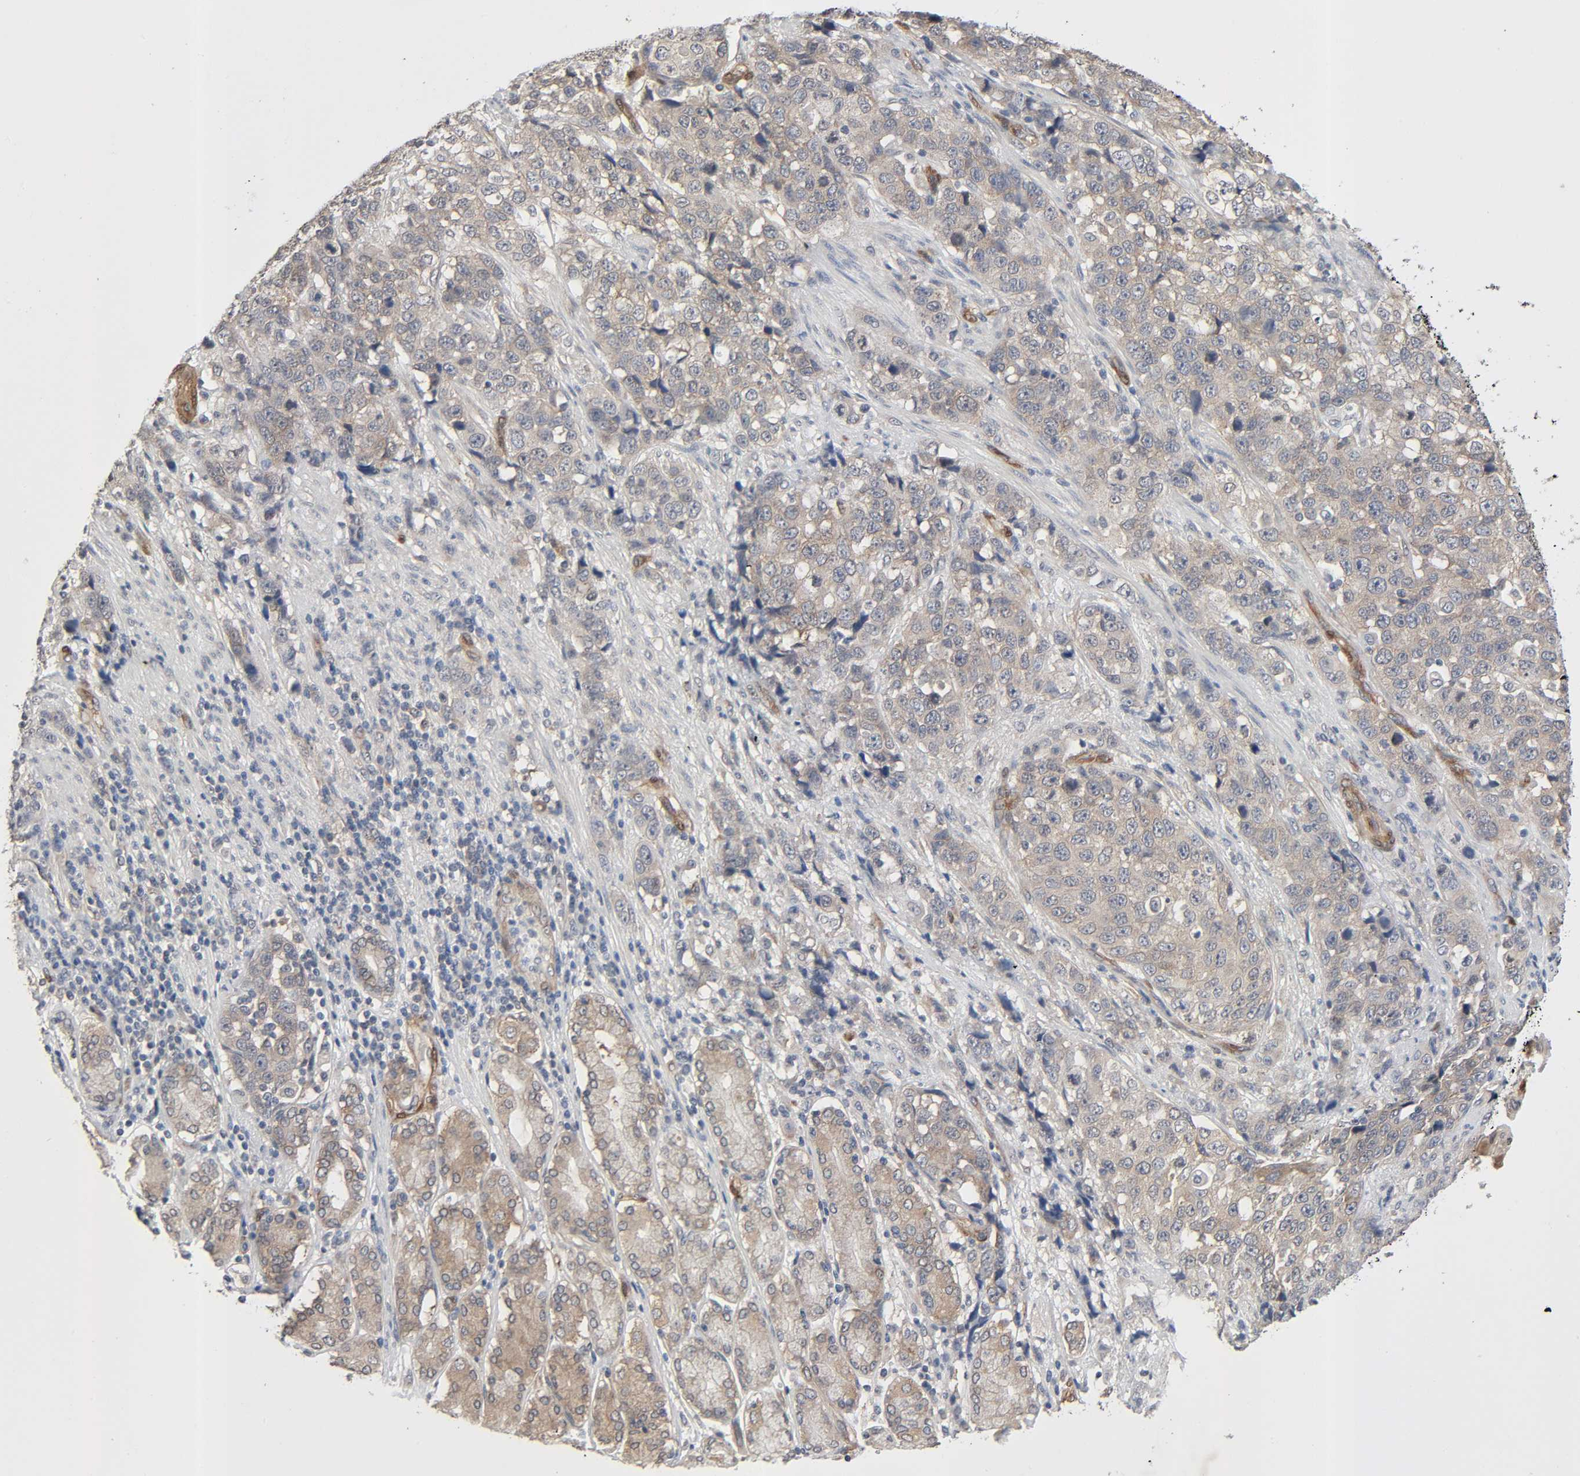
{"staining": {"intensity": "weak", "quantity": ">75%", "location": "cytoplasmic/membranous"}, "tissue": "stomach cancer", "cell_type": "Tumor cells", "image_type": "cancer", "snomed": [{"axis": "morphology", "description": "Normal tissue, NOS"}, {"axis": "morphology", "description": "Adenocarcinoma, NOS"}, {"axis": "topography", "description": "Stomach"}], "caption": "Protein expression analysis of stomach cancer (adenocarcinoma) shows weak cytoplasmic/membranous positivity in approximately >75% of tumor cells.", "gene": "PTK2", "patient": {"sex": "male", "age": 48}}